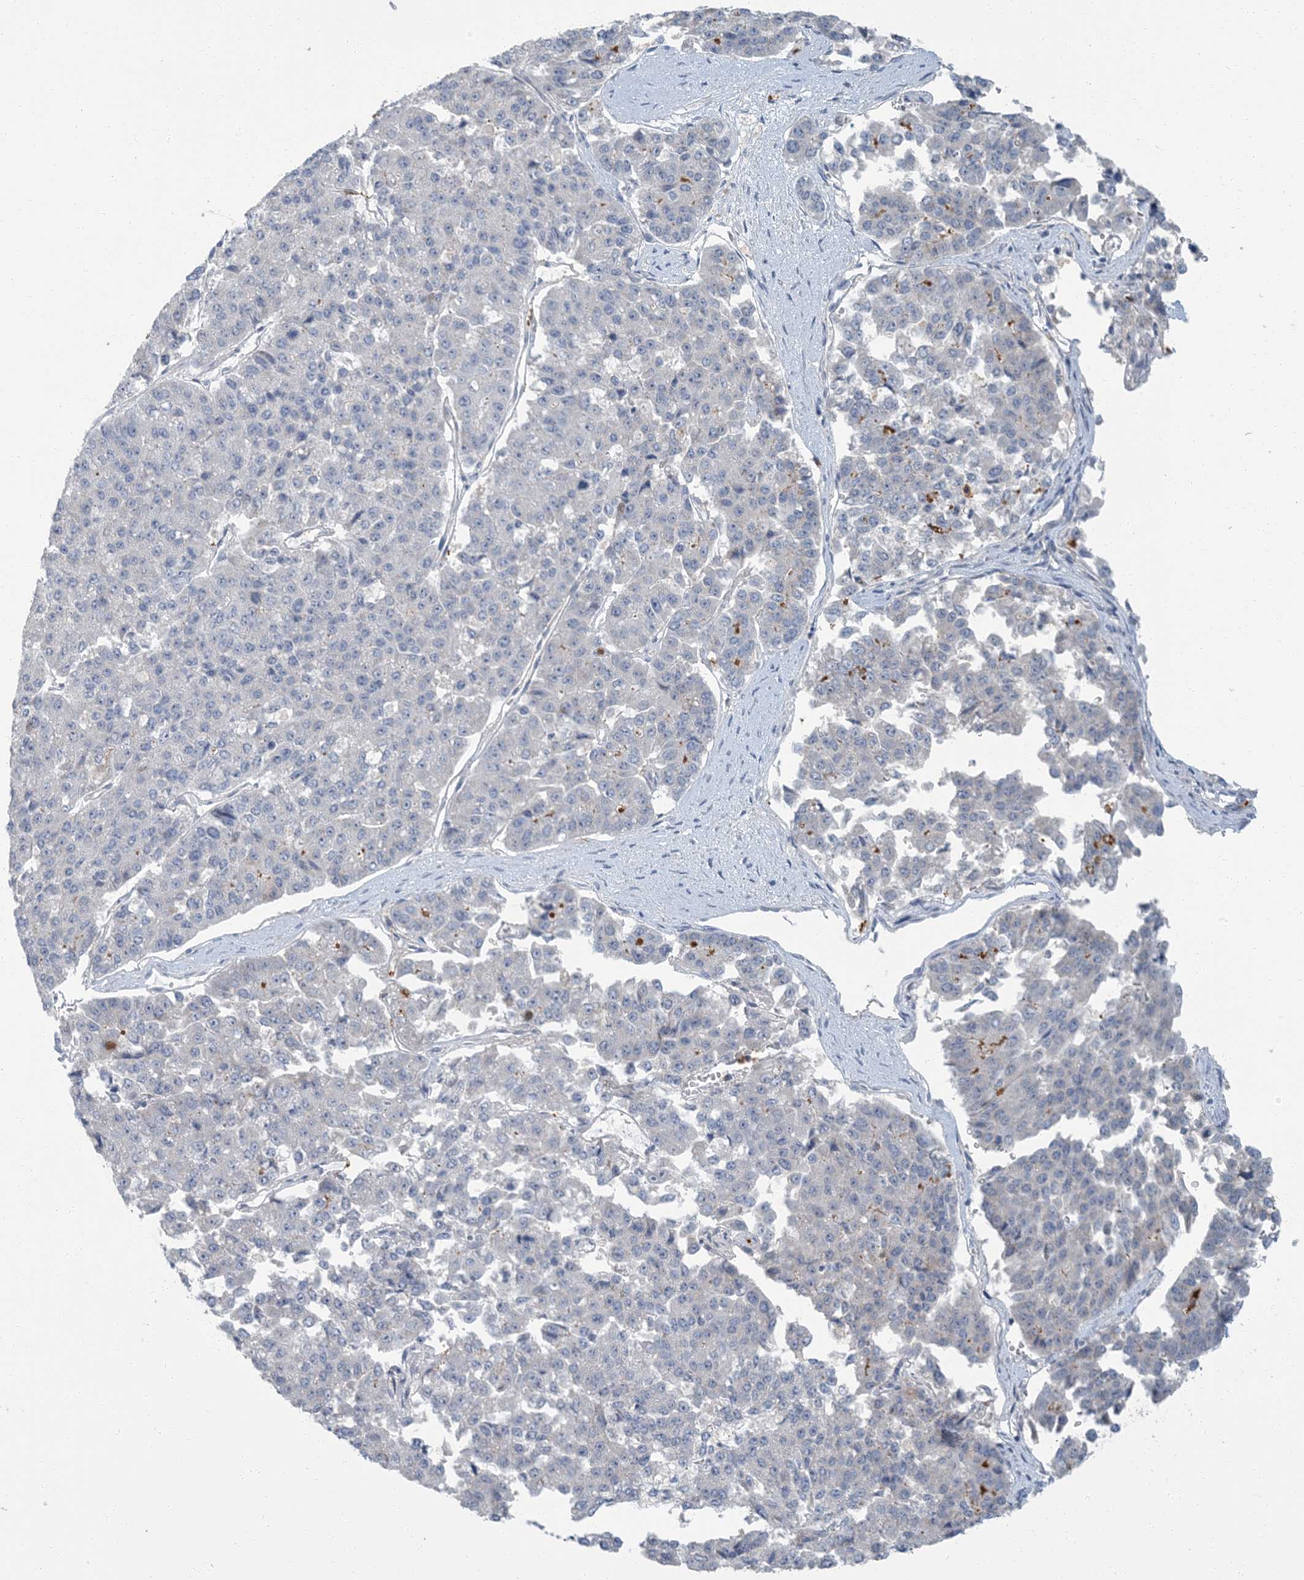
{"staining": {"intensity": "negative", "quantity": "none", "location": "none"}, "tissue": "pancreatic cancer", "cell_type": "Tumor cells", "image_type": "cancer", "snomed": [{"axis": "morphology", "description": "Adenocarcinoma, NOS"}, {"axis": "topography", "description": "Pancreas"}], "caption": "The immunohistochemistry image has no significant staining in tumor cells of adenocarcinoma (pancreatic) tissue.", "gene": "EPHA4", "patient": {"sex": "male", "age": 50}}